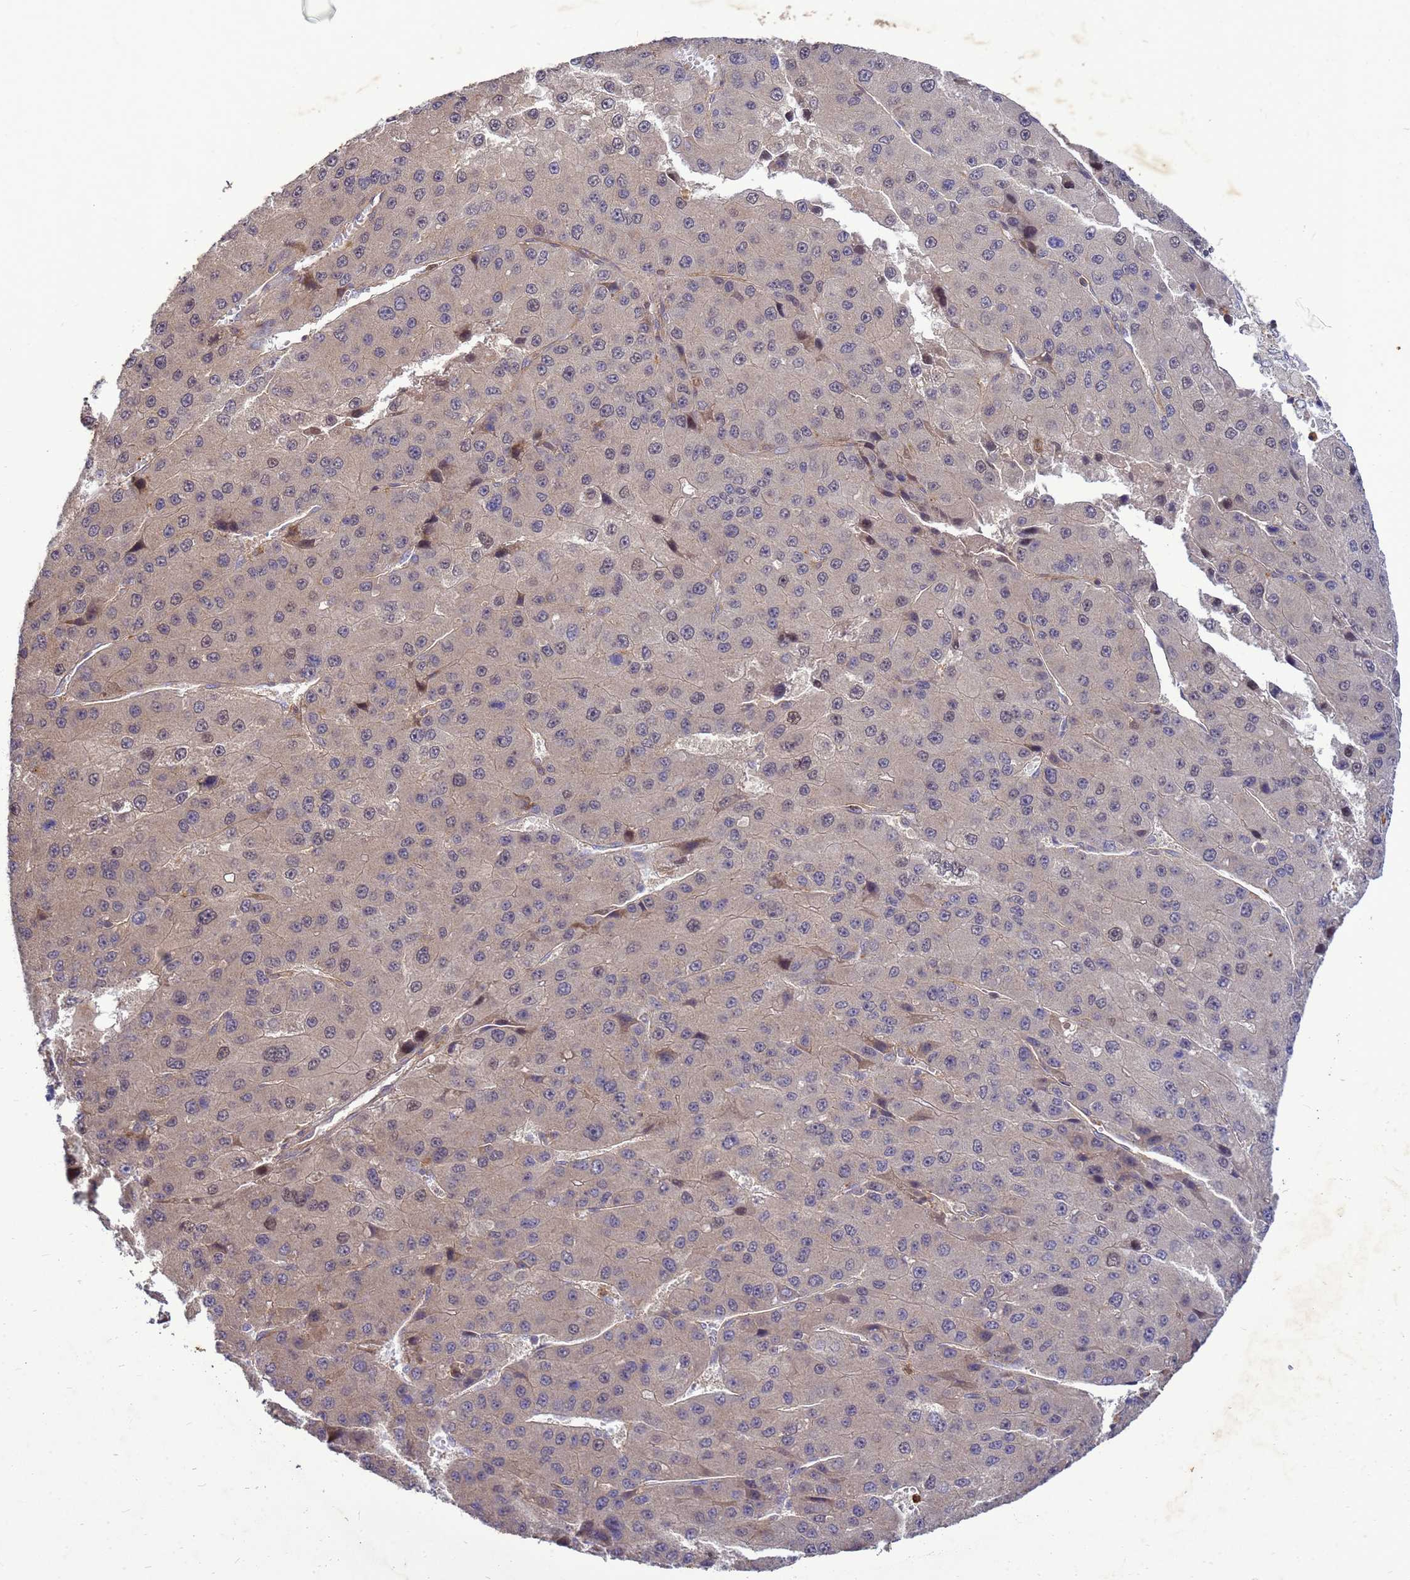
{"staining": {"intensity": "weak", "quantity": "<25%", "location": "nuclear"}, "tissue": "liver cancer", "cell_type": "Tumor cells", "image_type": "cancer", "snomed": [{"axis": "morphology", "description": "Carcinoma, Hepatocellular, NOS"}, {"axis": "topography", "description": "Liver"}], "caption": "Tumor cells are negative for protein expression in human liver cancer (hepatocellular carcinoma). (Brightfield microscopy of DAB (3,3'-diaminobenzidine) IHC at high magnification).", "gene": "RNF215", "patient": {"sex": "female", "age": 73}}